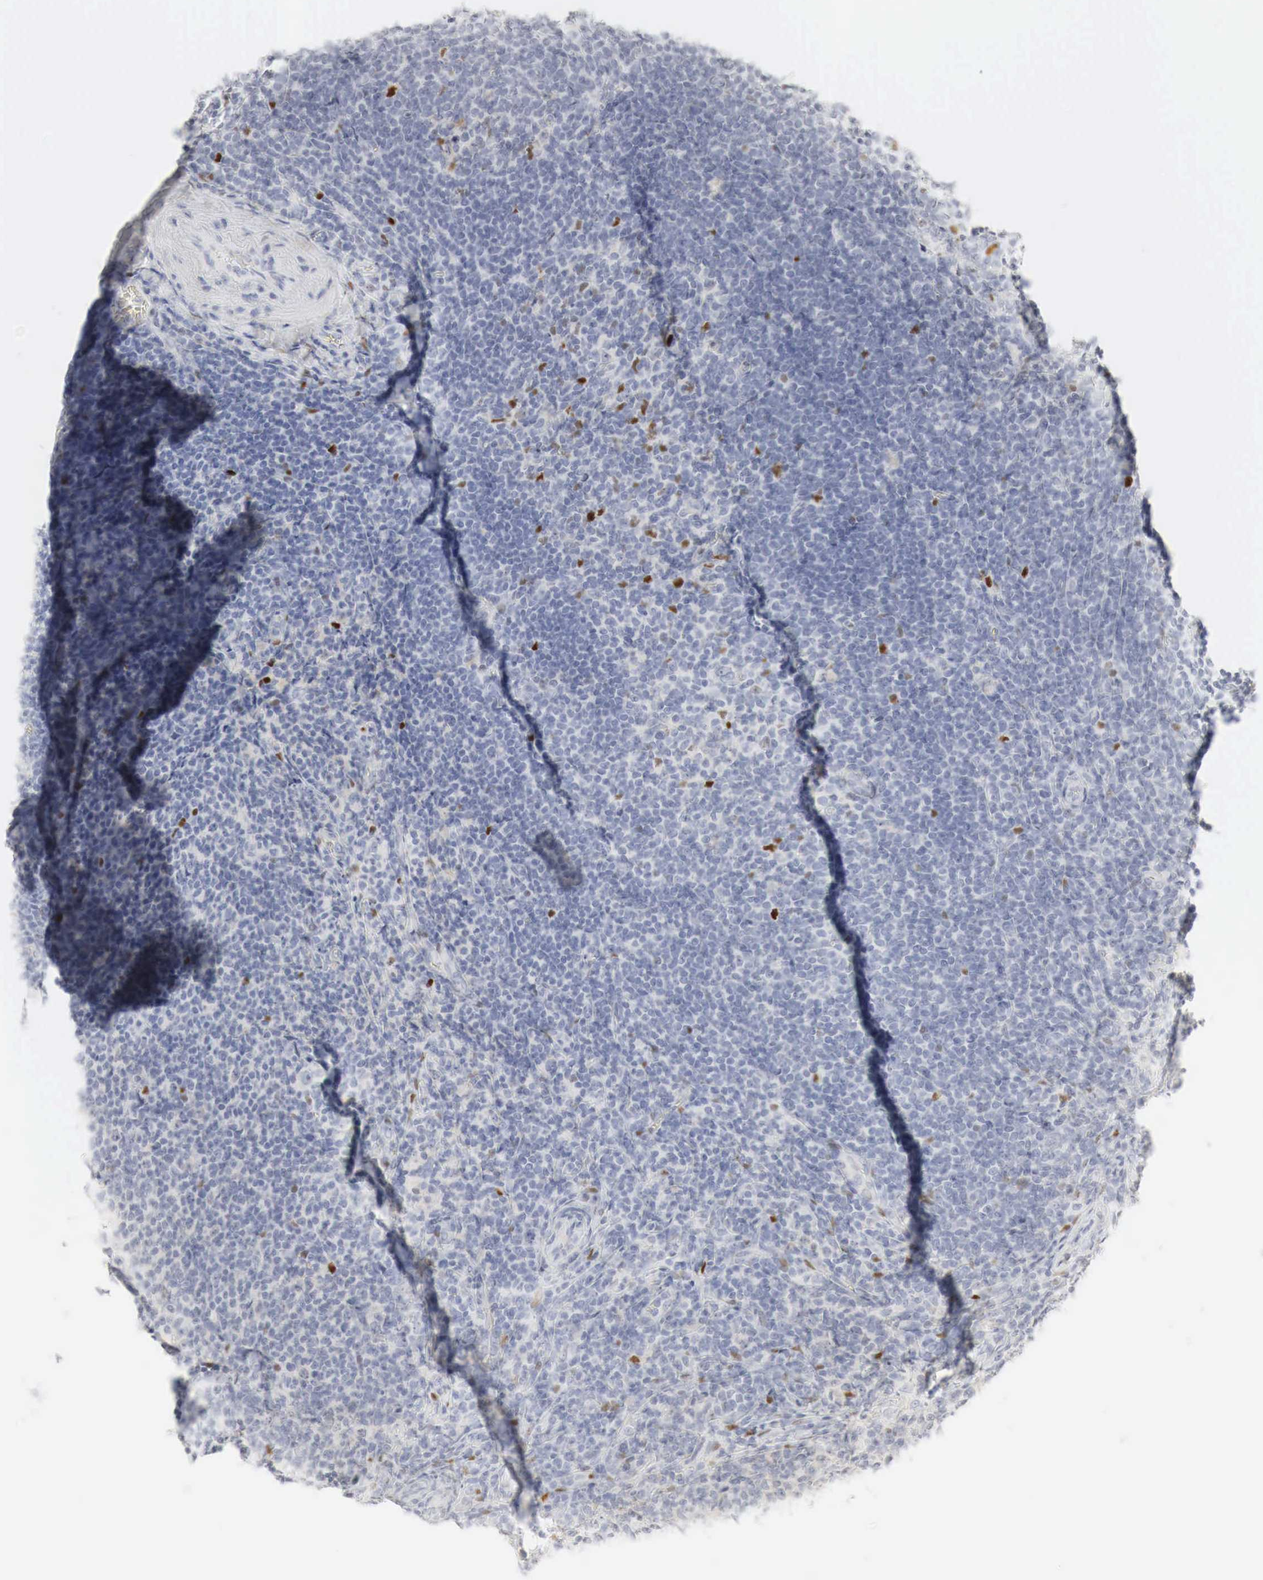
{"staining": {"intensity": "negative", "quantity": "none", "location": "none"}, "tissue": "lymphoma", "cell_type": "Tumor cells", "image_type": "cancer", "snomed": [{"axis": "morphology", "description": "Malignant lymphoma, non-Hodgkin's type, Low grade"}, {"axis": "topography", "description": "Lymph node"}], "caption": "Immunohistochemistry (IHC) image of neoplastic tissue: human malignant lymphoma, non-Hodgkin's type (low-grade) stained with DAB displays no significant protein positivity in tumor cells.", "gene": "TP63", "patient": {"sex": "male", "age": 74}}